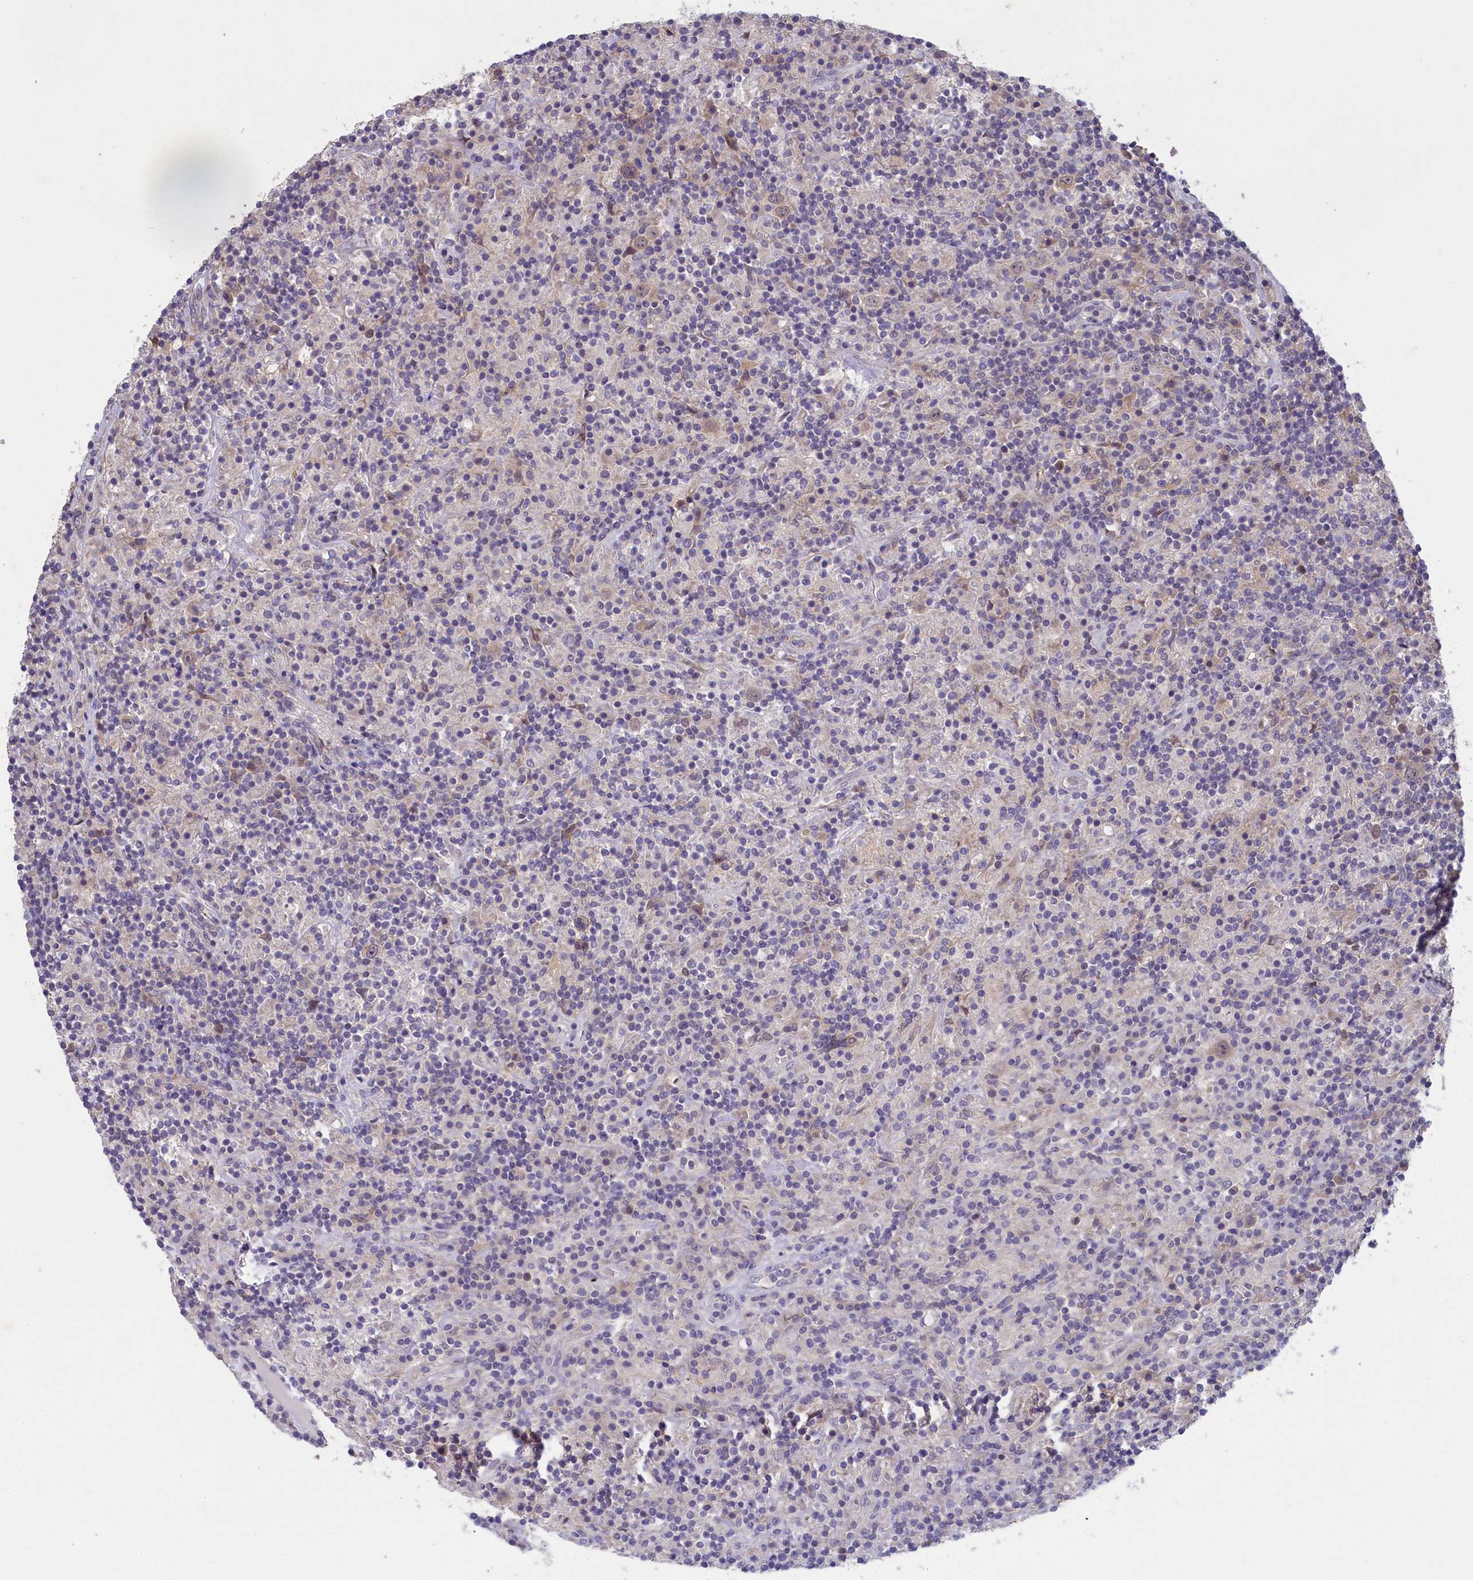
{"staining": {"intensity": "weak", "quantity": "25%-75%", "location": "cytoplasmic/membranous,nuclear"}, "tissue": "lymphoma", "cell_type": "Tumor cells", "image_type": "cancer", "snomed": [{"axis": "morphology", "description": "Hodgkin's disease, NOS"}, {"axis": "topography", "description": "Lymph node"}], "caption": "Immunohistochemical staining of Hodgkin's disease demonstrates low levels of weak cytoplasmic/membranous and nuclear staining in about 25%-75% of tumor cells.", "gene": "UCHL3", "patient": {"sex": "male", "age": 70}}